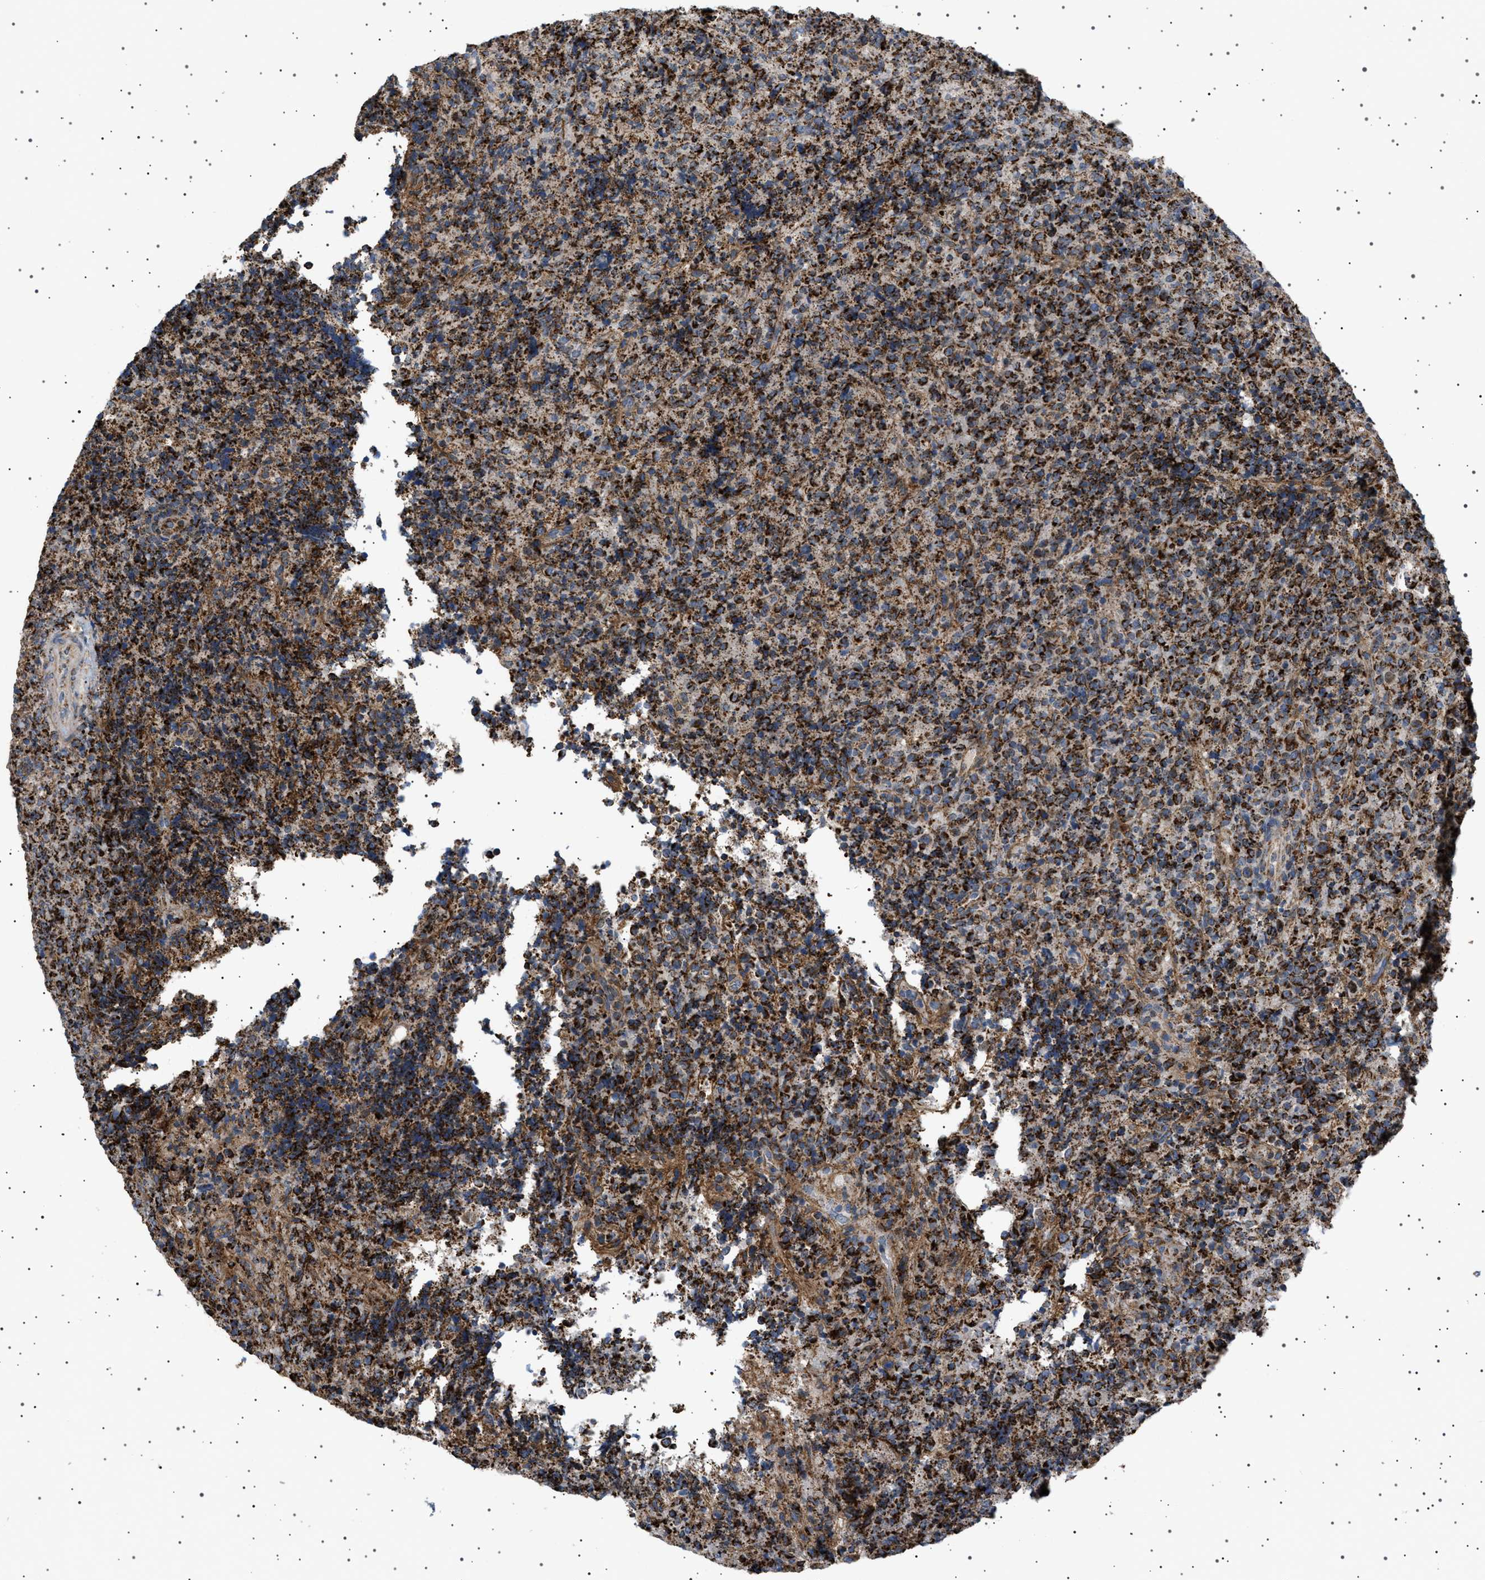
{"staining": {"intensity": "strong", "quantity": ">75%", "location": "cytoplasmic/membranous"}, "tissue": "lymphoma", "cell_type": "Tumor cells", "image_type": "cancer", "snomed": [{"axis": "morphology", "description": "Malignant lymphoma, non-Hodgkin's type, High grade"}, {"axis": "topography", "description": "Tonsil"}], "caption": "A brown stain highlights strong cytoplasmic/membranous staining of a protein in high-grade malignant lymphoma, non-Hodgkin's type tumor cells.", "gene": "UBXN8", "patient": {"sex": "female", "age": 36}}